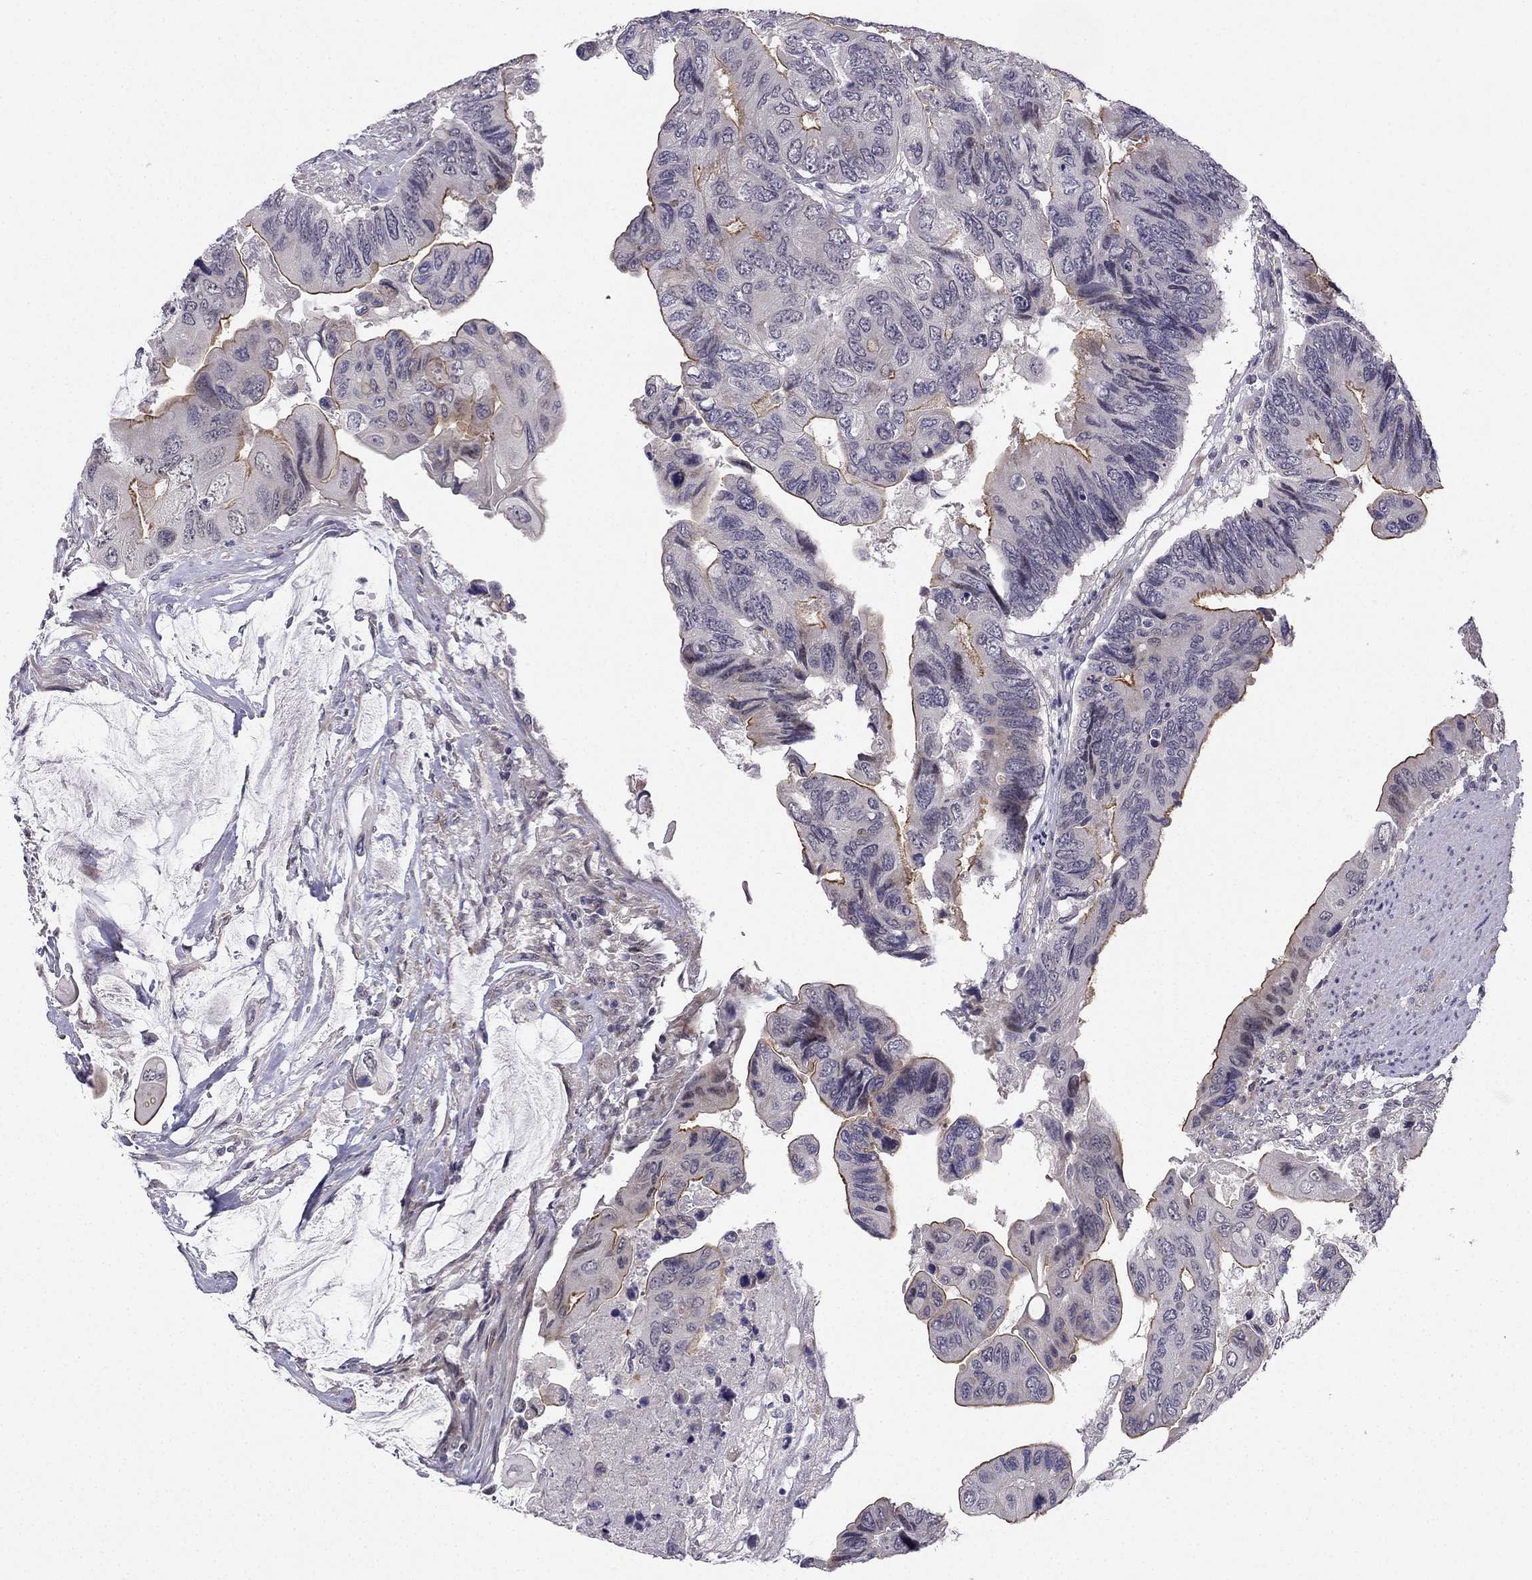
{"staining": {"intensity": "strong", "quantity": "<25%", "location": "cytoplasmic/membranous"}, "tissue": "colorectal cancer", "cell_type": "Tumor cells", "image_type": "cancer", "snomed": [{"axis": "morphology", "description": "Adenocarcinoma, NOS"}, {"axis": "topography", "description": "Rectum"}], "caption": "A medium amount of strong cytoplasmic/membranous positivity is seen in about <25% of tumor cells in colorectal cancer (adenocarcinoma) tissue.", "gene": "CHST8", "patient": {"sex": "male", "age": 63}}